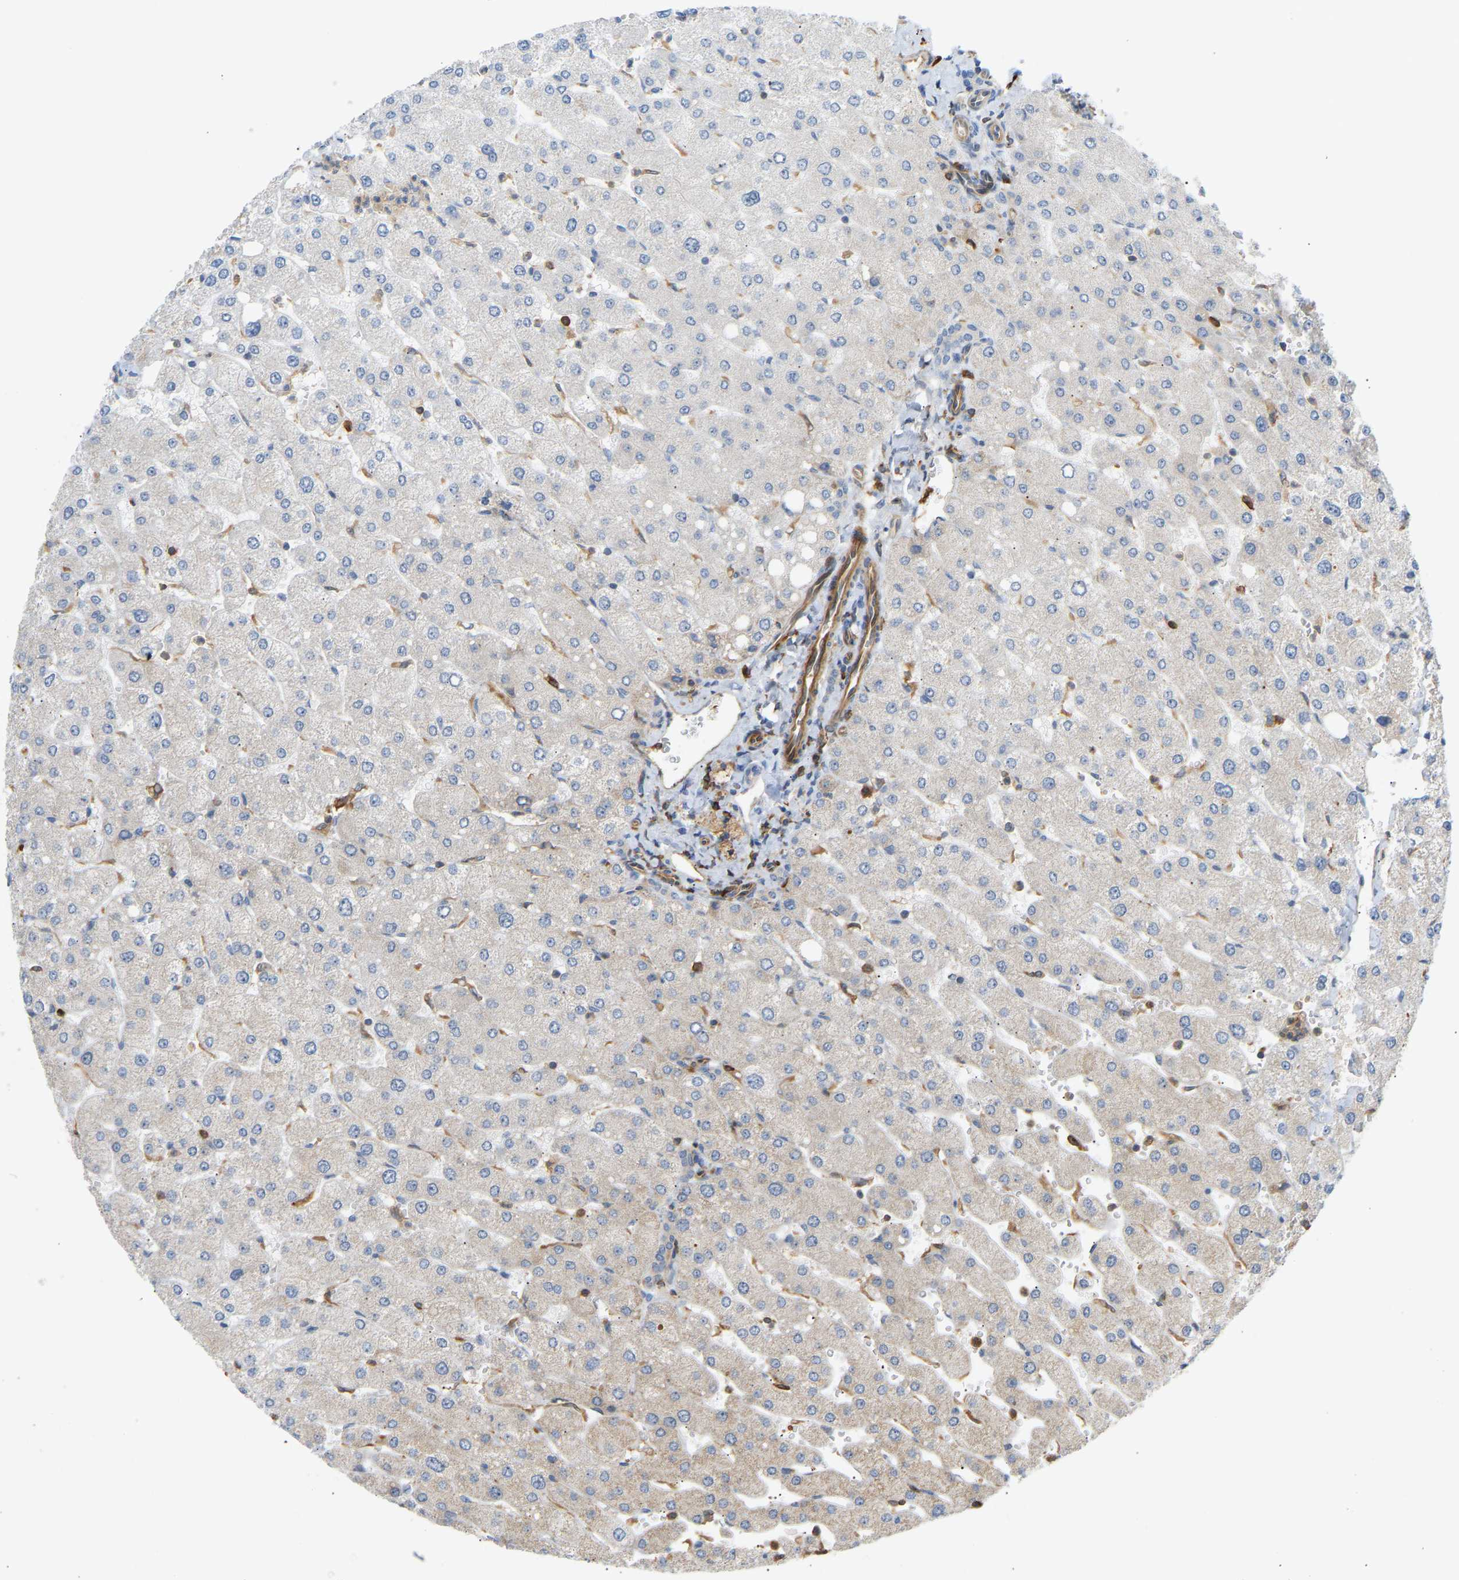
{"staining": {"intensity": "weak", "quantity": "<25%", "location": "cytoplasmic/membranous"}, "tissue": "liver", "cell_type": "Cholangiocytes", "image_type": "normal", "snomed": [{"axis": "morphology", "description": "Normal tissue, NOS"}, {"axis": "topography", "description": "Liver"}], "caption": "Immunohistochemistry (IHC) image of normal liver: human liver stained with DAB (3,3'-diaminobenzidine) exhibits no significant protein positivity in cholangiocytes.", "gene": "PLCG2", "patient": {"sex": "male", "age": 55}}